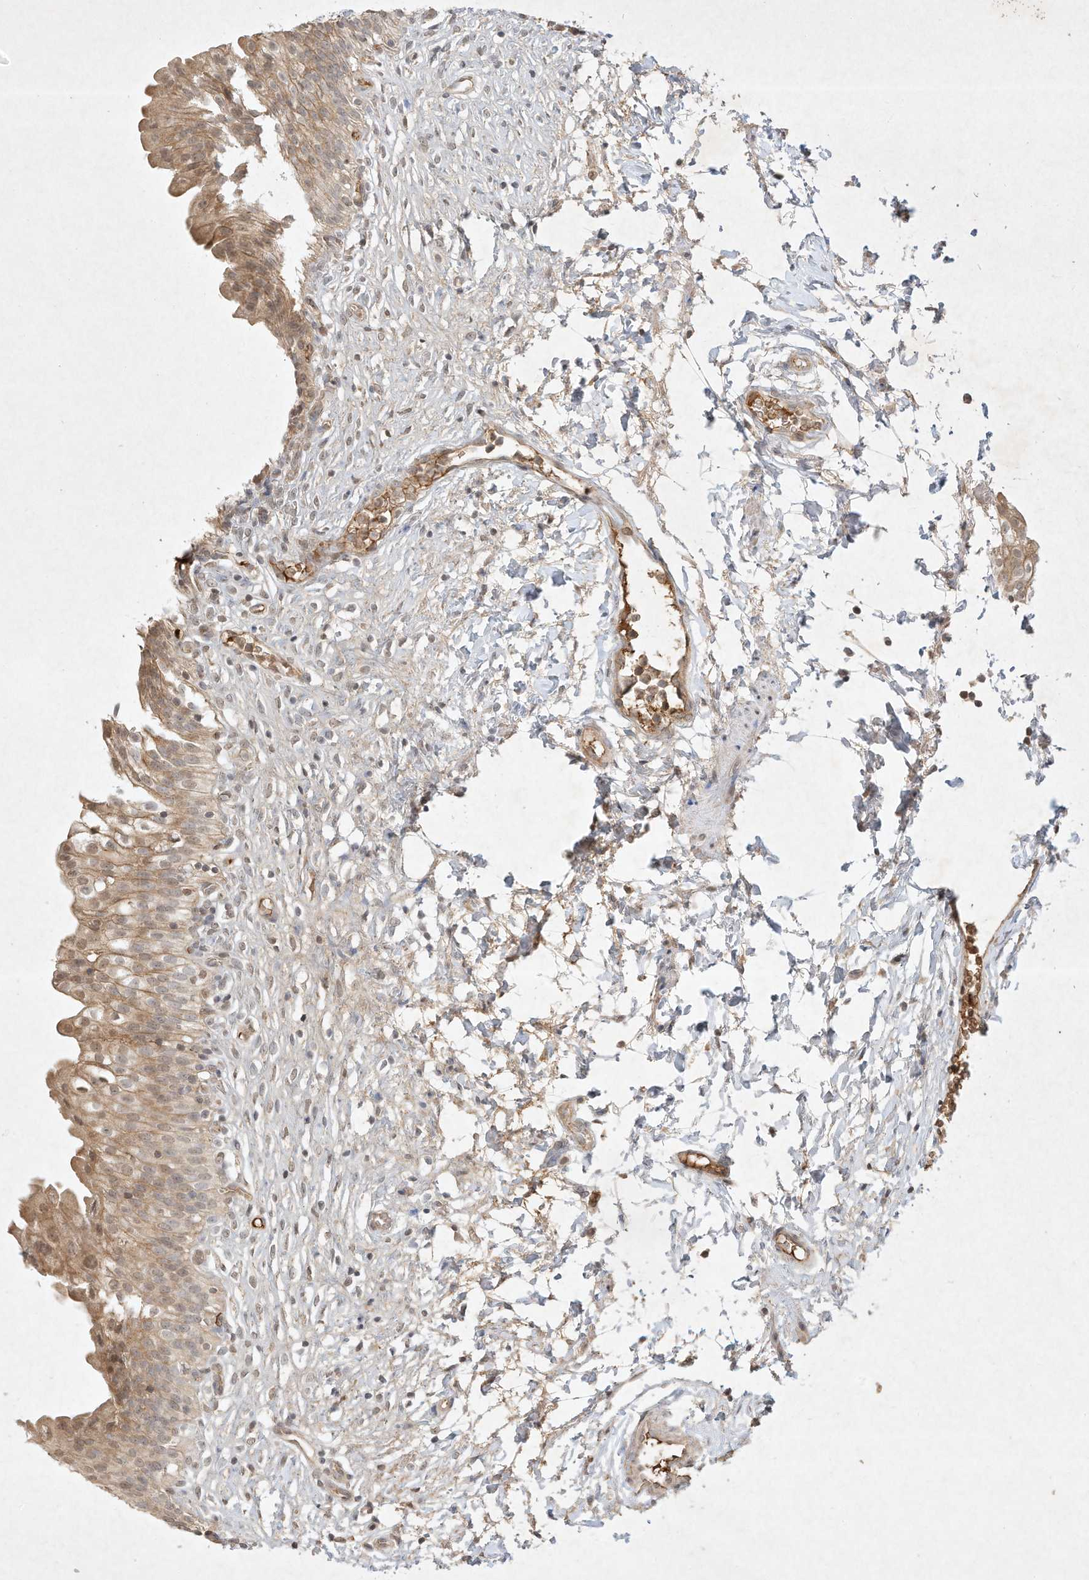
{"staining": {"intensity": "moderate", "quantity": ">75%", "location": "cytoplasmic/membranous,nuclear"}, "tissue": "urinary bladder", "cell_type": "Urothelial cells", "image_type": "normal", "snomed": [{"axis": "morphology", "description": "Normal tissue, NOS"}, {"axis": "topography", "description": "Urinary bladder"}], "caption": "Immunohistochemistry of unremarkable urinary bladder demonstrates medium levels of moderate cytoplasmic/membranous,nuclear staining in about >75% of urothelial cells. Immunohistochemistry (ihc) stains the protein of interest in brown and the nuclei are stained blue.", "gene": "BTRC", "patient": {"sex": "male", "age": 55}}